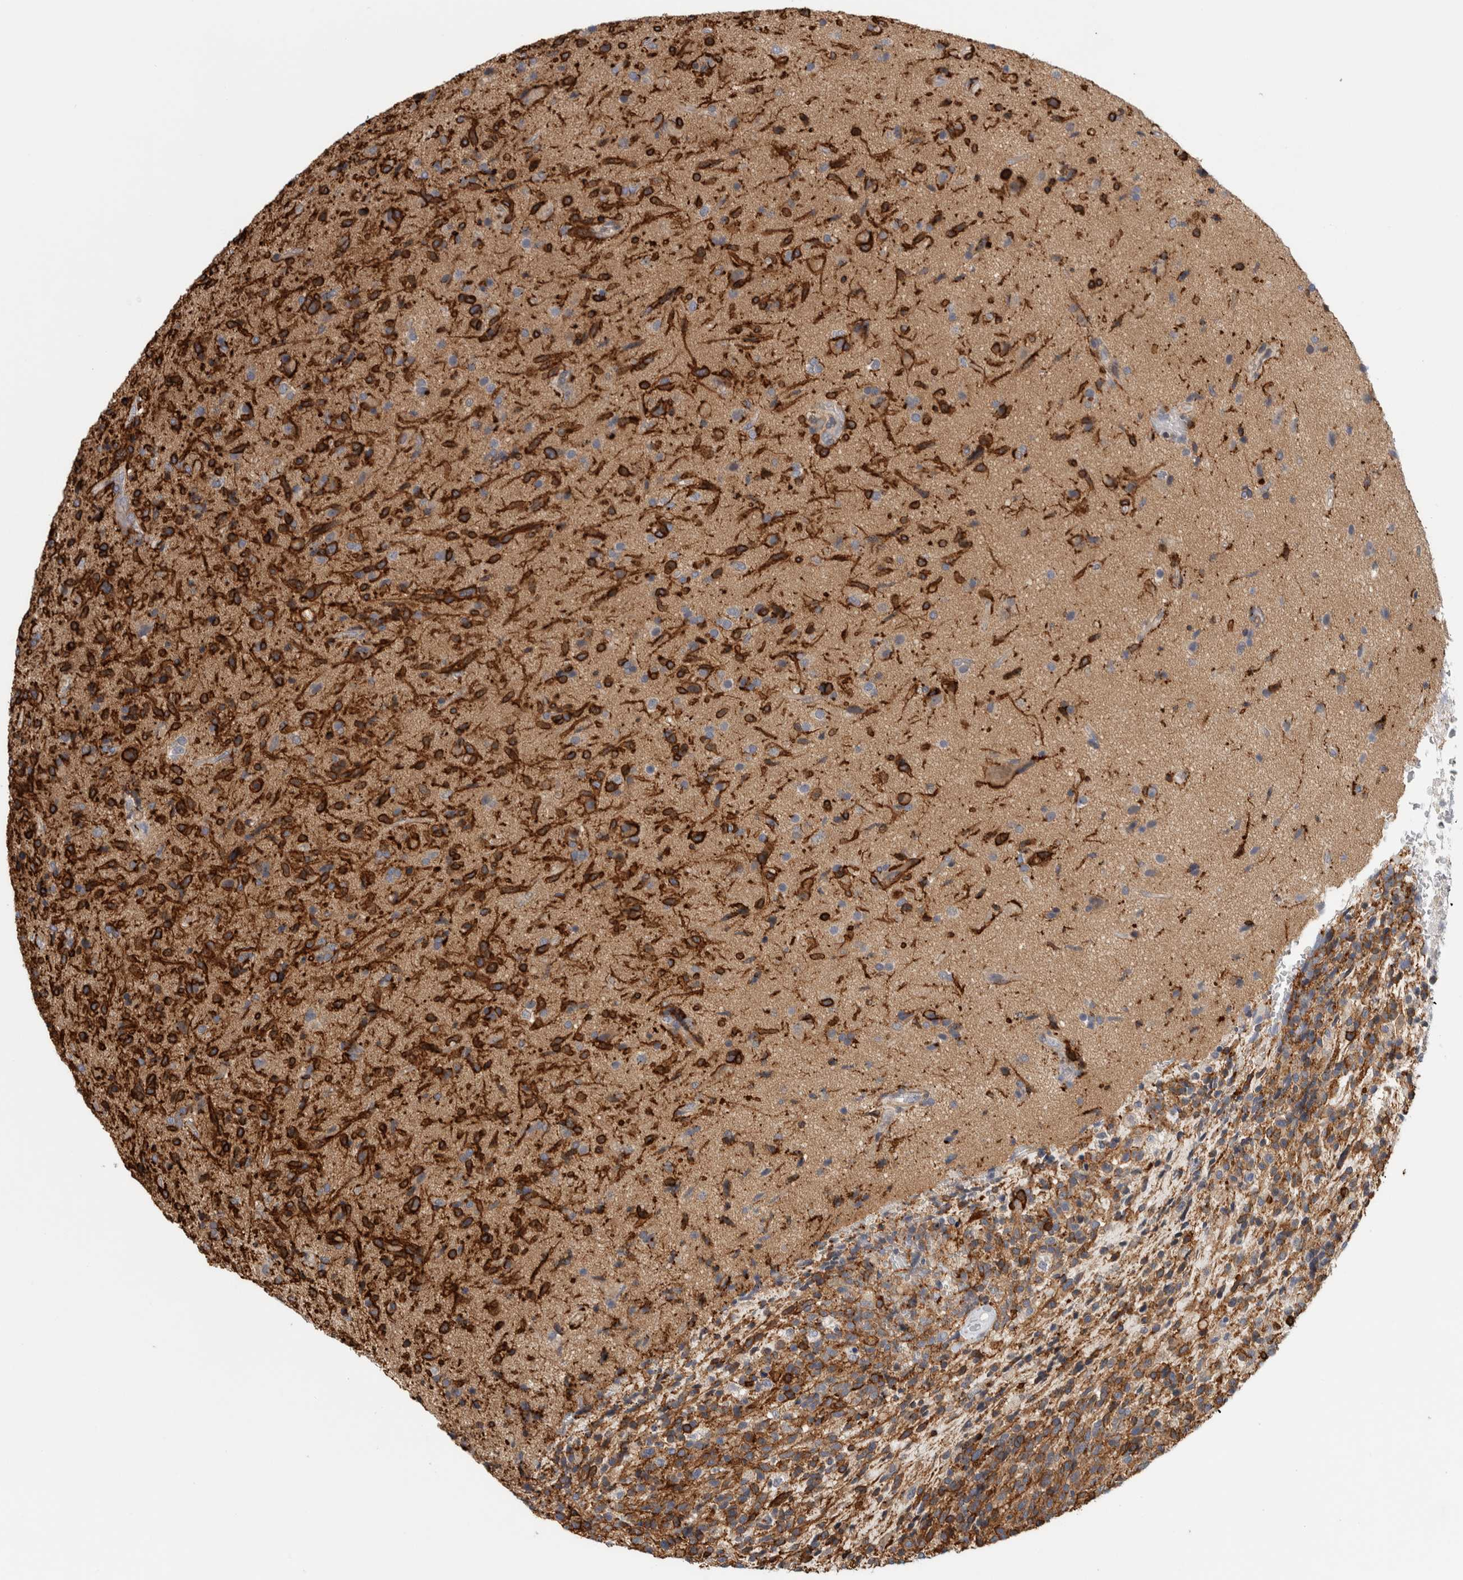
{"staining": {"intensity": "strong", "quantity": "25%-75%", "location": "cytoplasmic/membranous"}, "tissue": "glioma", "cell_type": "Tumor cells", "image_type": "cancer", "snomed": [{"axis": "morphology", "description": "Glioma, malignant, High grade"}, {"axis": "topography", "description": "Brain"}], "caption": "Immunohistochemical staining of glioma demonstrates high levels of strong cytoplasmic/membranous protein expression in about 25%-75% of tumor cells.", "gene": "ZNF804B", "patient": {"sex": "male", "age": 72}}